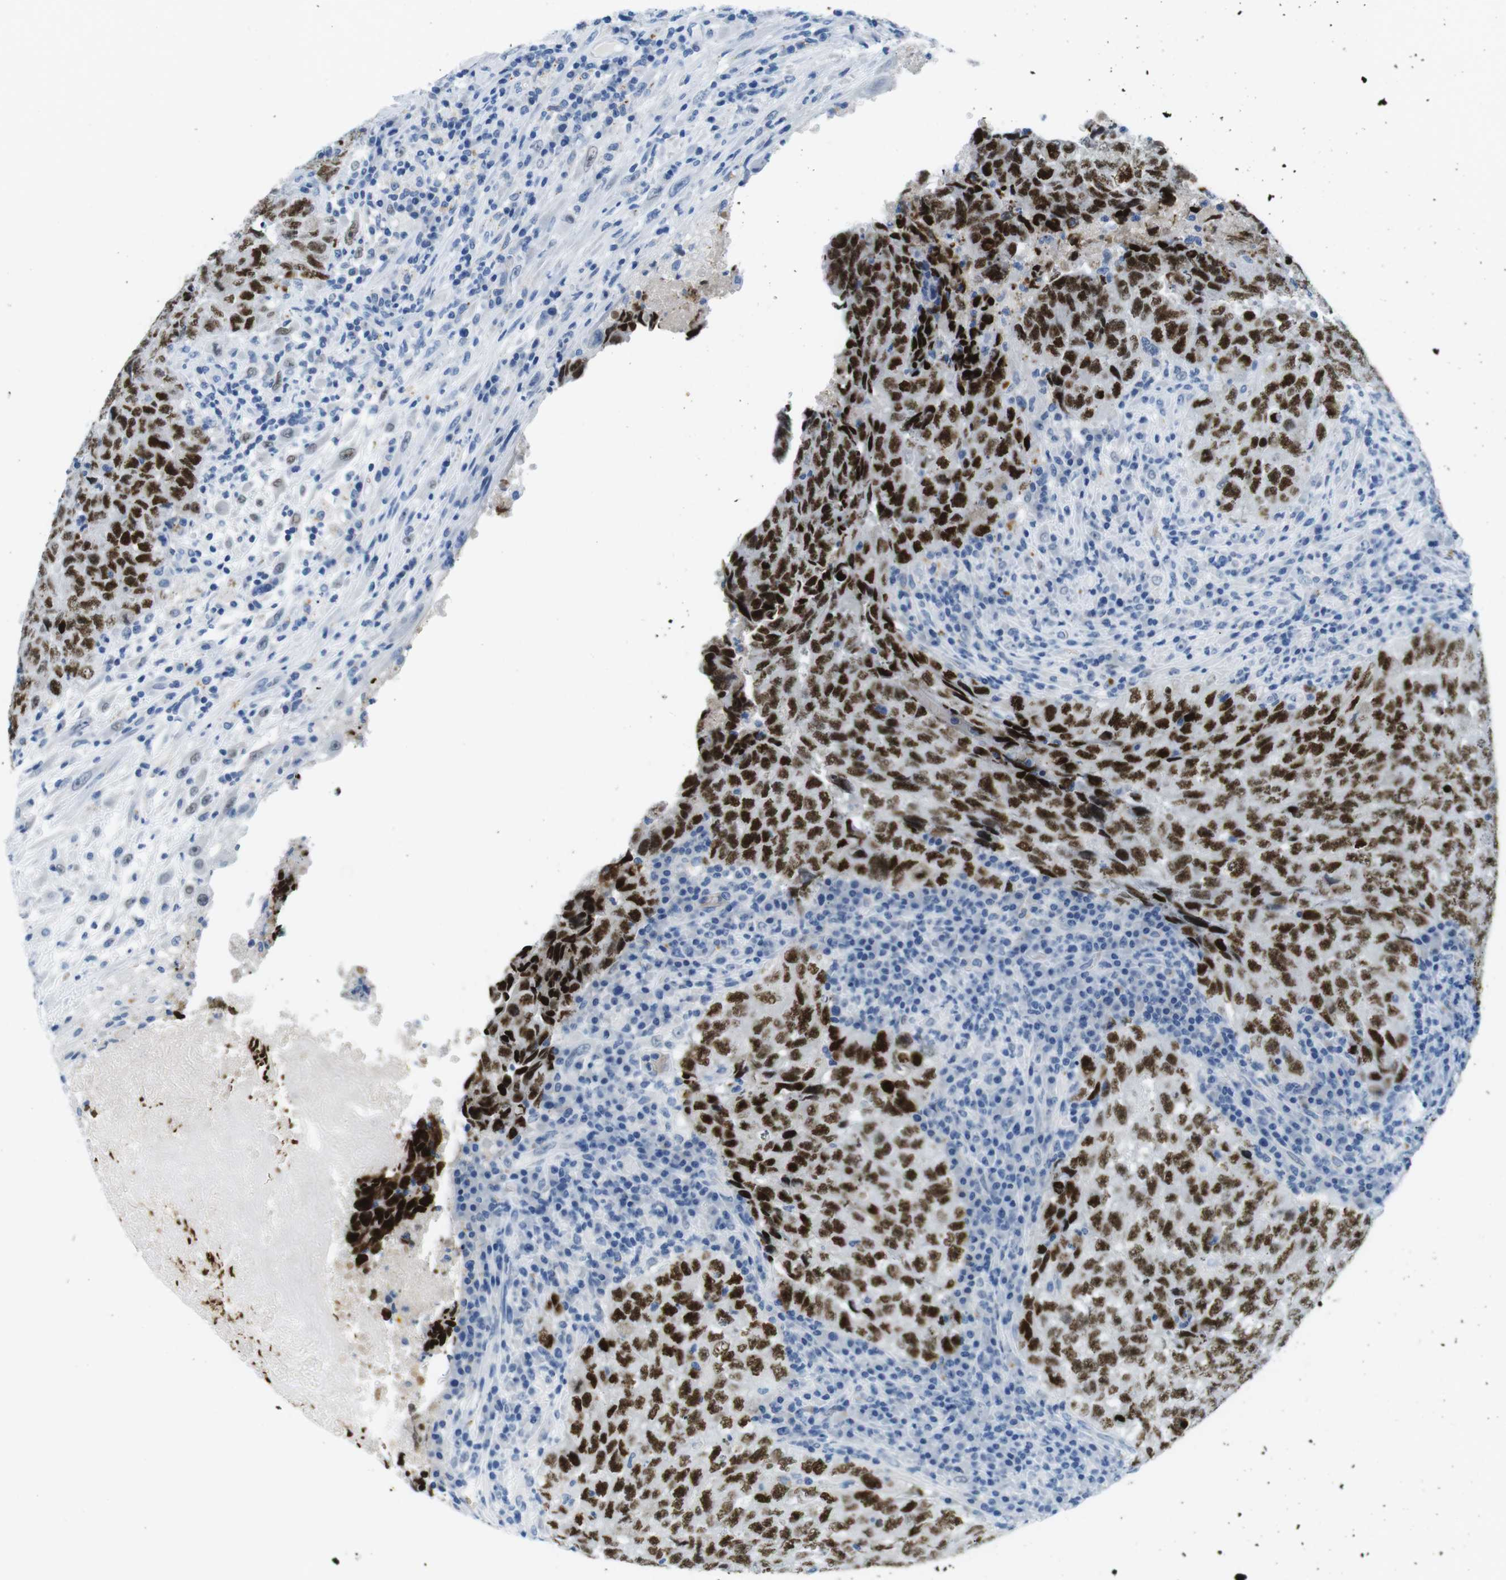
{"staining": {"intensity": "strong", "quantity": ">75%", "location": "nuclear"}, "tissue": "testis cancer", "cell_type": "Tumor cells", "image_type": "cancer", "snomed": [{"axis": "morphology", "description": "Necrosis, NOS"}, {"axis": "morphology", "description": "Carcinoma, Embryonal, NOS"}, {"axis": "topography", "description": "Testis"}], "caption": "A high amount of strong nuclear positivity is identified in about >75% of tumor cells in testis embryonal carcinoma tissue. The protein of interest is shown in brown color, while the nuclei are stained blue.", "gene": "TFAP2C", "patient": {"sex": "male", "age": 19}}